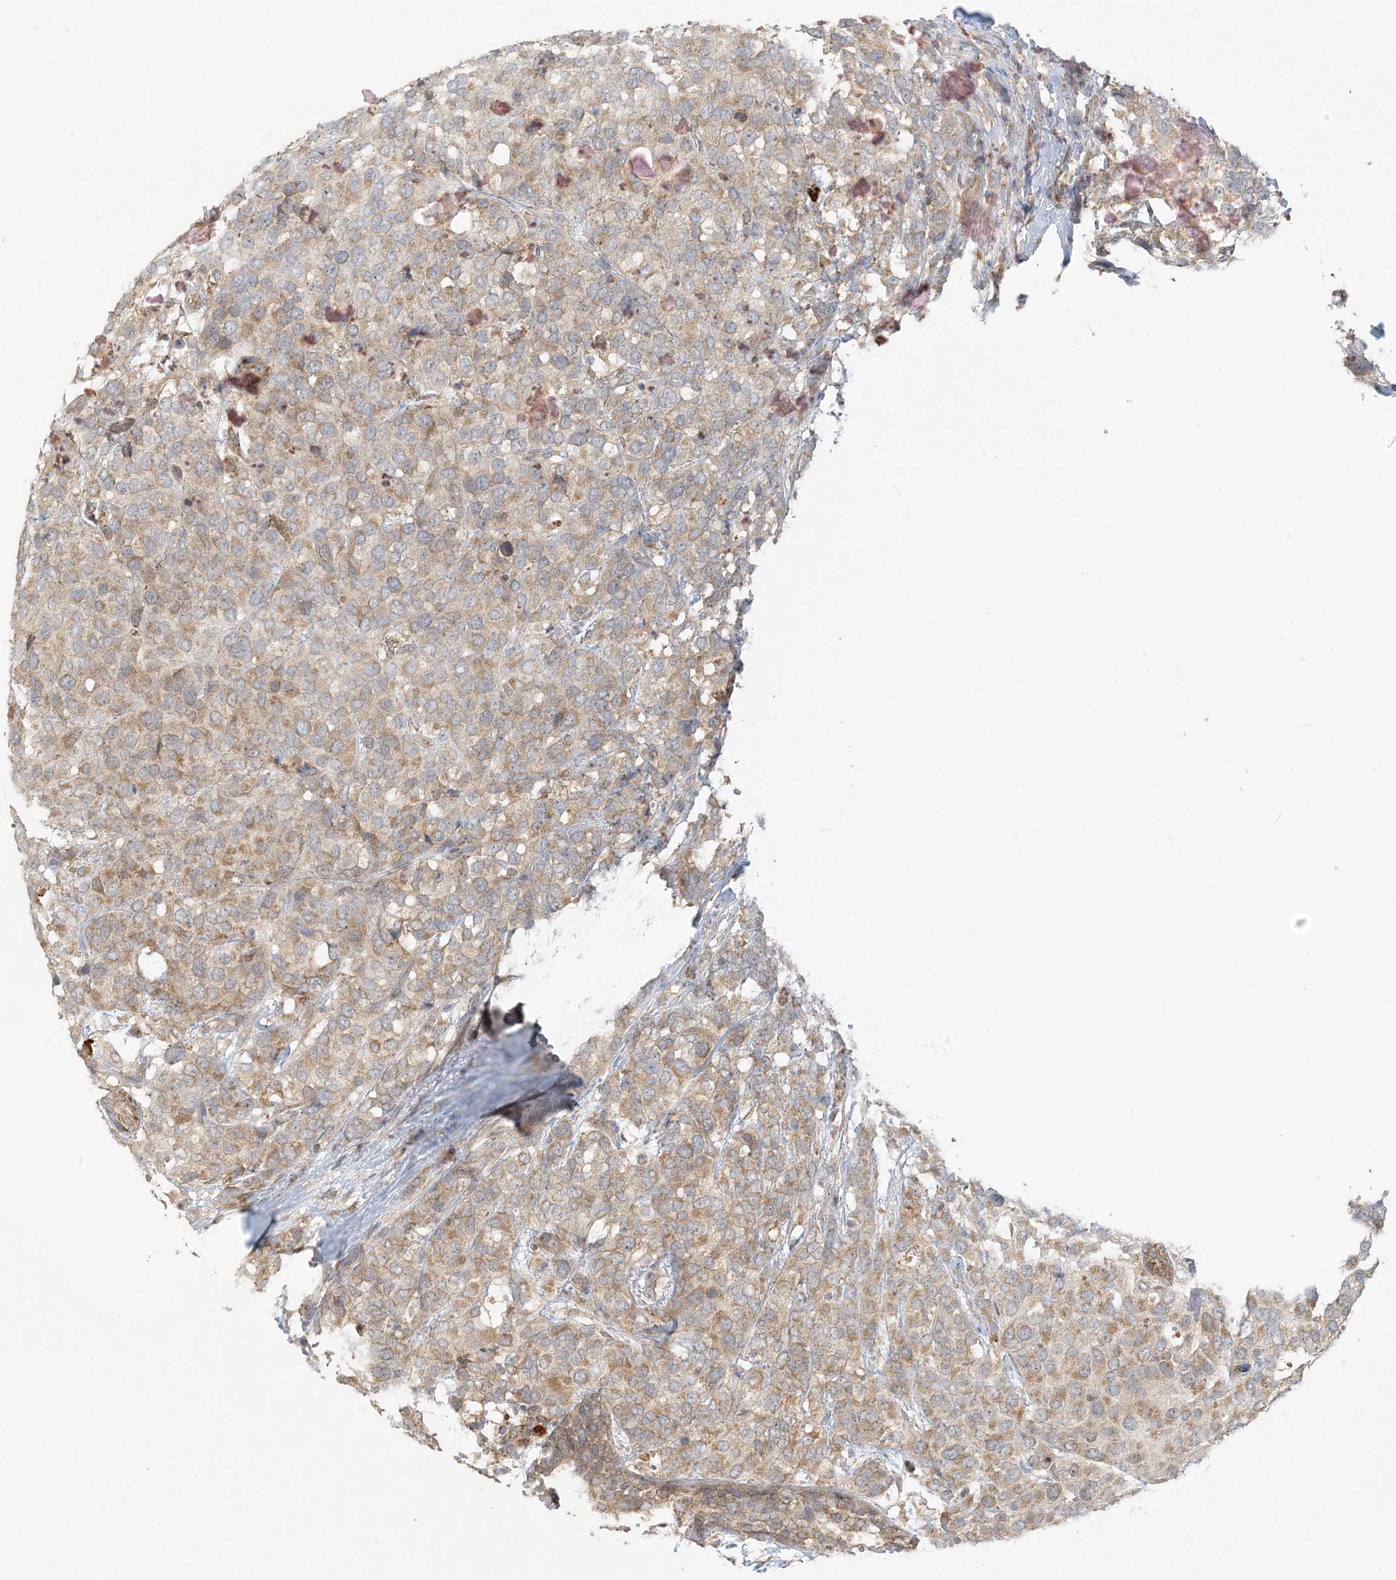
{"staining": {"intensity": "moderate", "quantity": ">75%", "location": "cytoplasmic/membranous"}, "tissue": "breast cancer", "cell_type": "Tumor cells", "image_type": "cancer", "snomed": [{"axis": "morphology", "description": "Lobular carcinoma"}, {"axis": "topography", "description": "Breast"}], "caption": "Moderate cytoplasmic/membranous protein expression is present in about >75% of tumor cells in breast cancer. (Stains: DAB in brown, nuclei in blue, Microscopy: brightfield microscopy at high magnification).", "gene": "MCOLN1", "patient": {"sex": "female", "age": 59}}